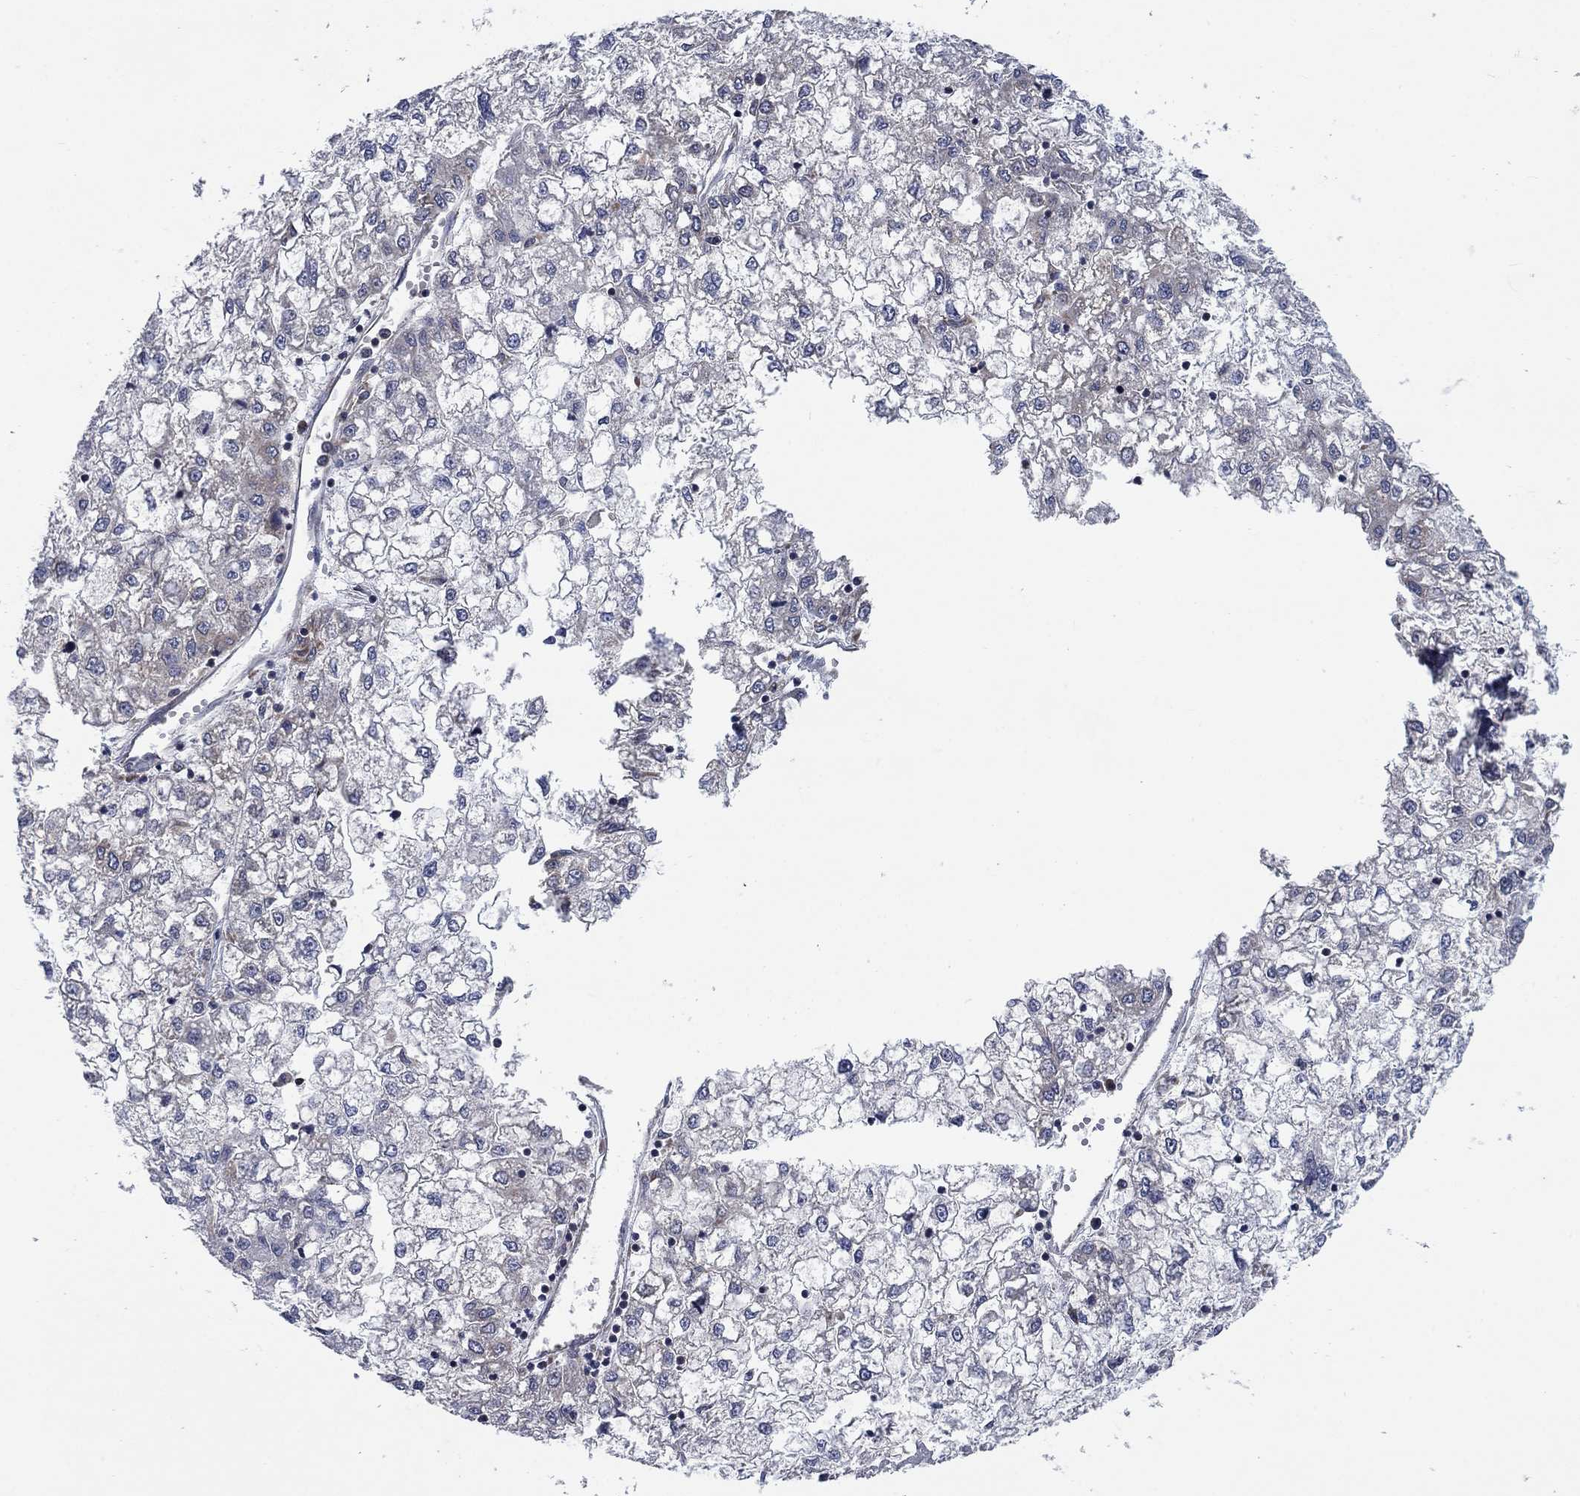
{"staining": {"intensity": "weak", "quantity": "<25%", "location": "cytoplasmic/membranous"}, "tissue": "liver cancer", "cell_type": "Tumor cells", "image_type": "cancer", "snomed": [{"axis": "morphology", "description": "Carcinoma, Hepatocellular, NOS"}, {"axis": "topography", "description": "Liver"}], "caption": "Tumor cells show no significant staining in liver hepatocellular carcinoma.", "gene": "NDUFC1", "patient": {"sex": "male", "age": 40}}